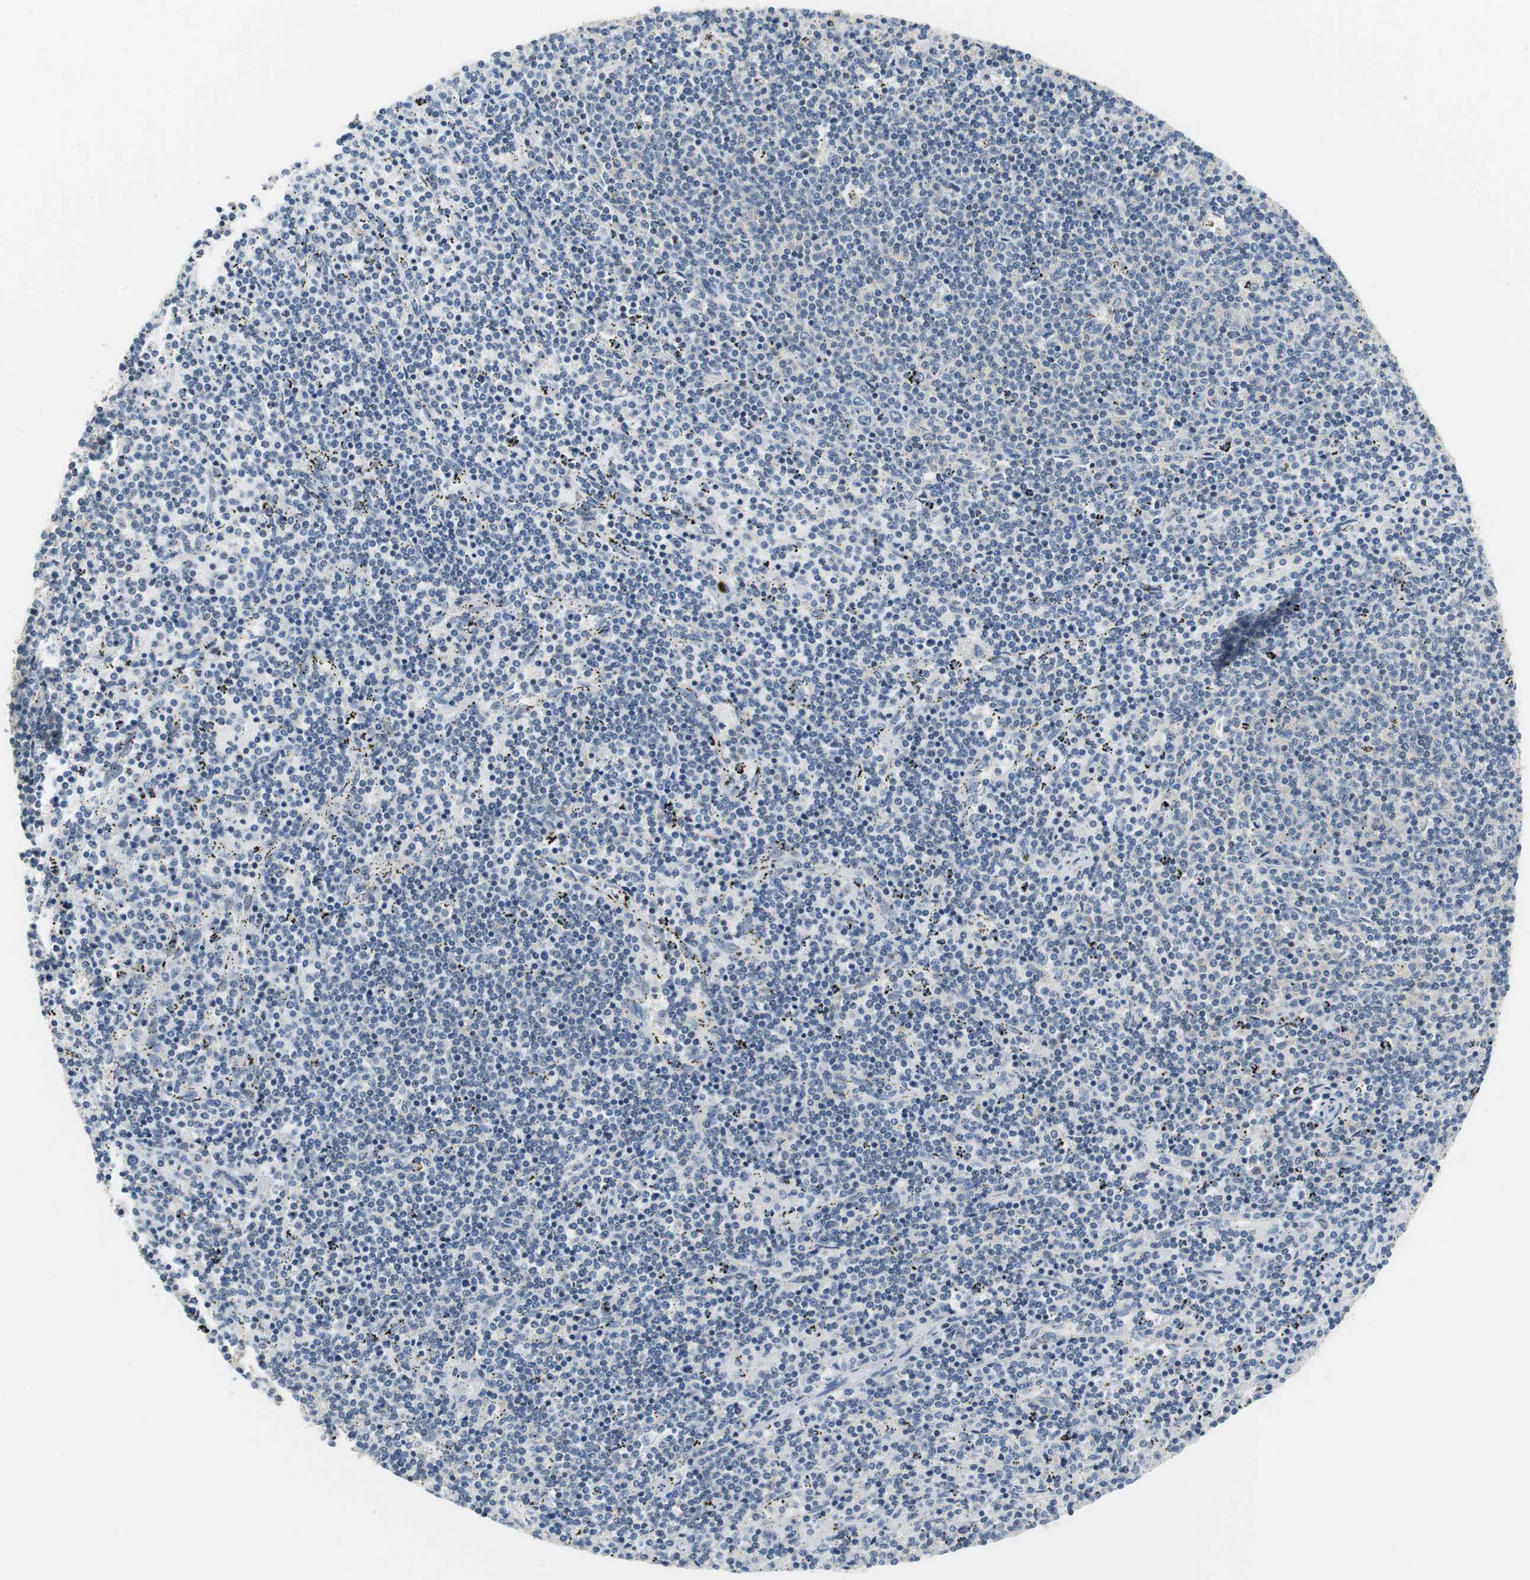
{"staining": {"intensity": "negative", "quantity": "none", "location": "none"}, "tissue": "lymphoma", "cell_type": "Tumor cells", "image_type": "cancer", "snomed": [{"axis": "morphology", "description": "Malignant lymphoma, non-Hodgkin's type, Low grade"}, {"axis": "topography", "description": "Spleen"}], "caption": "Protein analysis of malignant lymphoma, non-Hodgkin's type (low-grade) reveals no significant positivity in tumor cells.", "gene": "GLCCI1", "patient": {"sex": "female", "age": 50}}